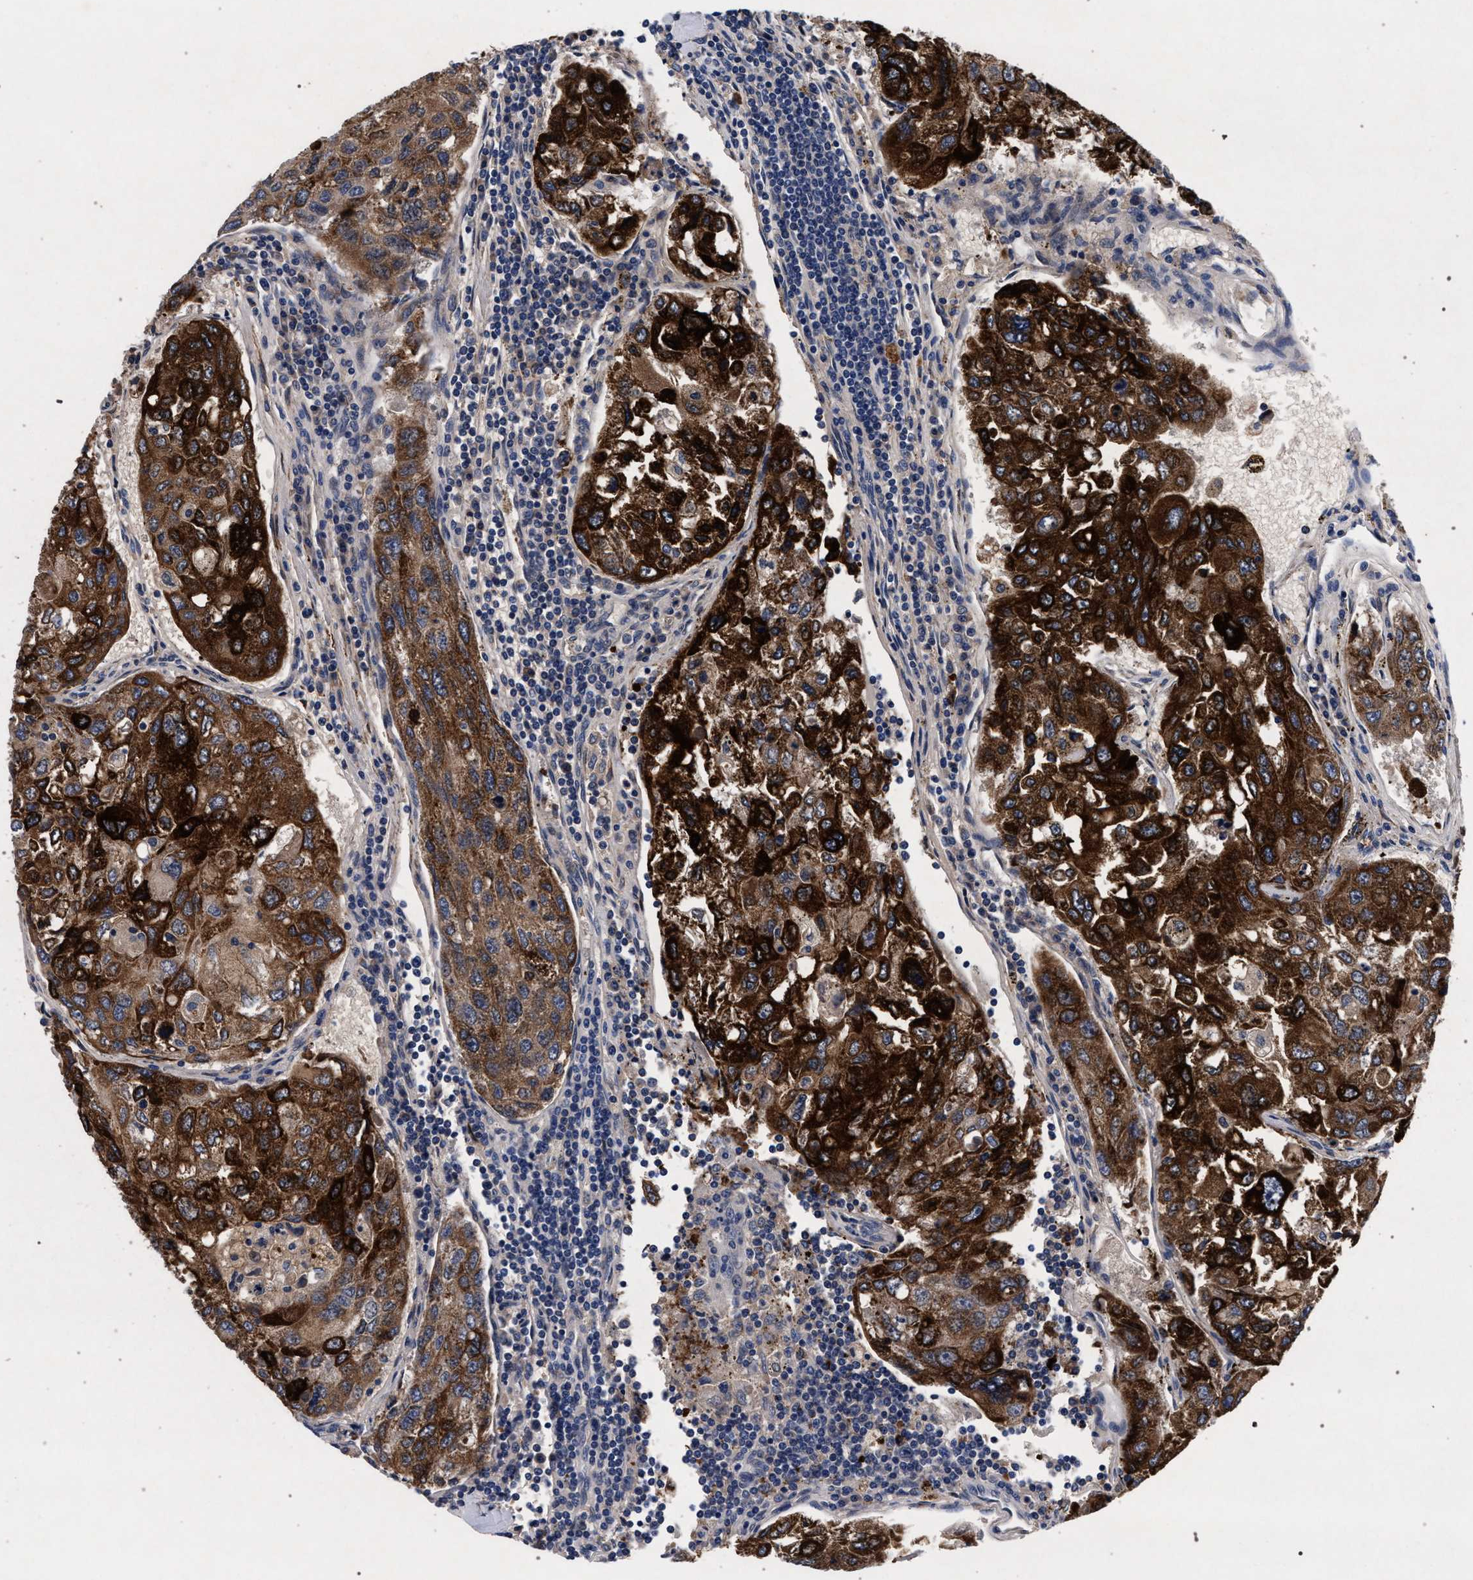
{"staining": {"intensity": "strong", "quantity": ">75%", "location": "cytoplasmic/membranous"}, "tissue": "urothelial cancer", "cell_type": "Tumor cells", "image_type": "cancer", "snomed": [{"axis": "morphology", "description": "Urothelial carcinoma, High grade"}, {"axis": "topography", "description": "Lymph node"}, {"axis": "topography", "description": "Urinary bladder"}], "caption": "Urothelial cancer stained with a brown dye demonstrates strong cytoplasmic/membranous positive positivity in approximately >75% of tumor cells.", "gene": "NEK7", "patient": {"sex": "male", "age": 51}}